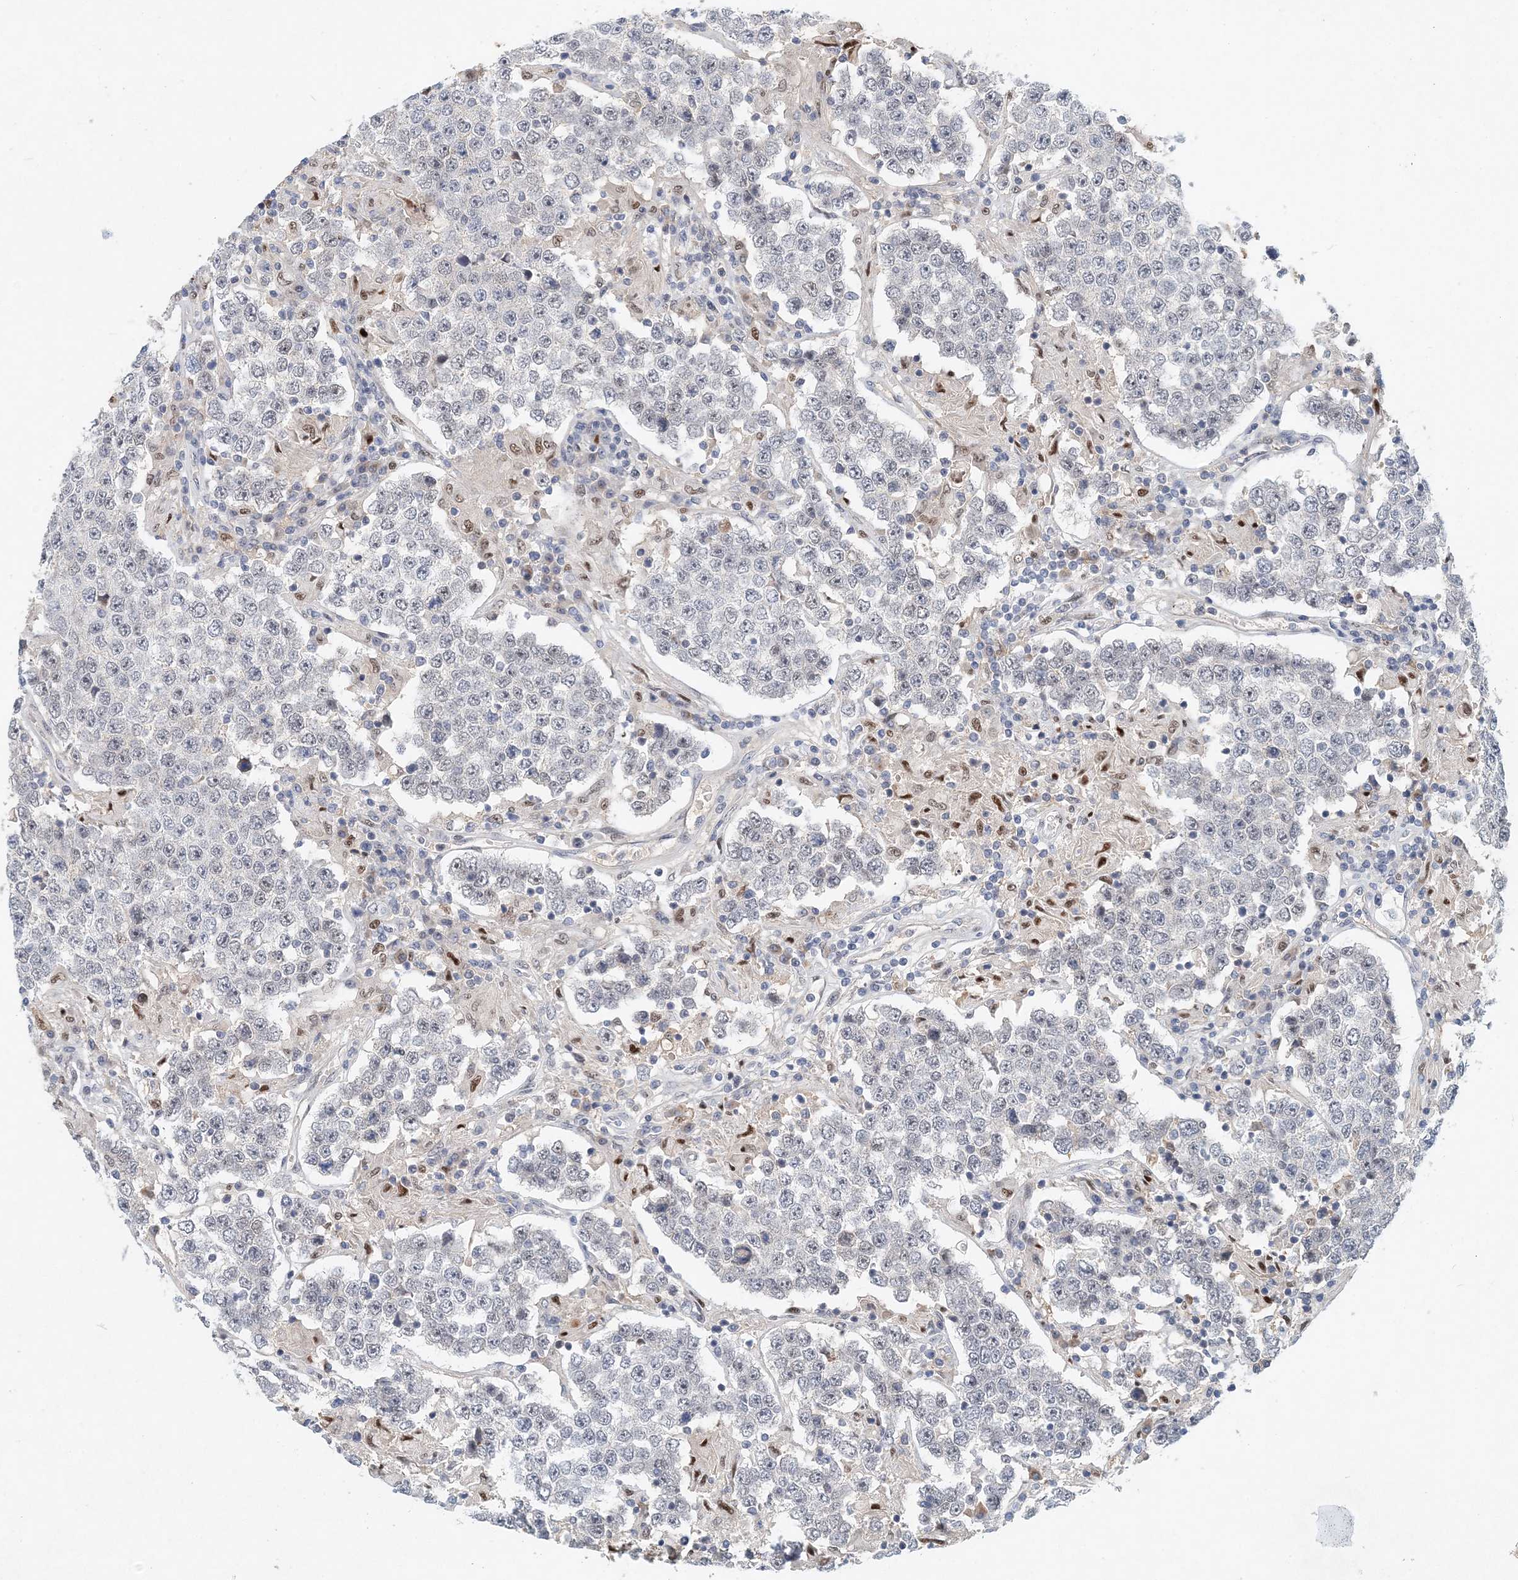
{"staining": {"intensity": "negative", "quantity": "none", "location": "none"}, "tissue": "testis cancer", "cell_type": "Tumor cells", "image_type": "cancer", "snomed": [{"axis": "morphology", "description": "Normal tissue, NOS"}, {"axis": "morphology", "description": "Urothelial carcinoma, High grade"}, {"axis": "morphology", "description": "Seminoma, NOS"}, {"axis": "morphology", "description": "Carcinoma, Embryonal, NOS"}, {"axis": "topography", "description": "Urinary bladder"}, {"axis": "topography", "description": "Testis"}], "caption": "This is an immunohistochemistry photomicrograph of embryonal carcinoma (testis). There is no expression in tumor cells.", "gene": "KPNA4", "patient": {"sex": "male", "age": 41}}